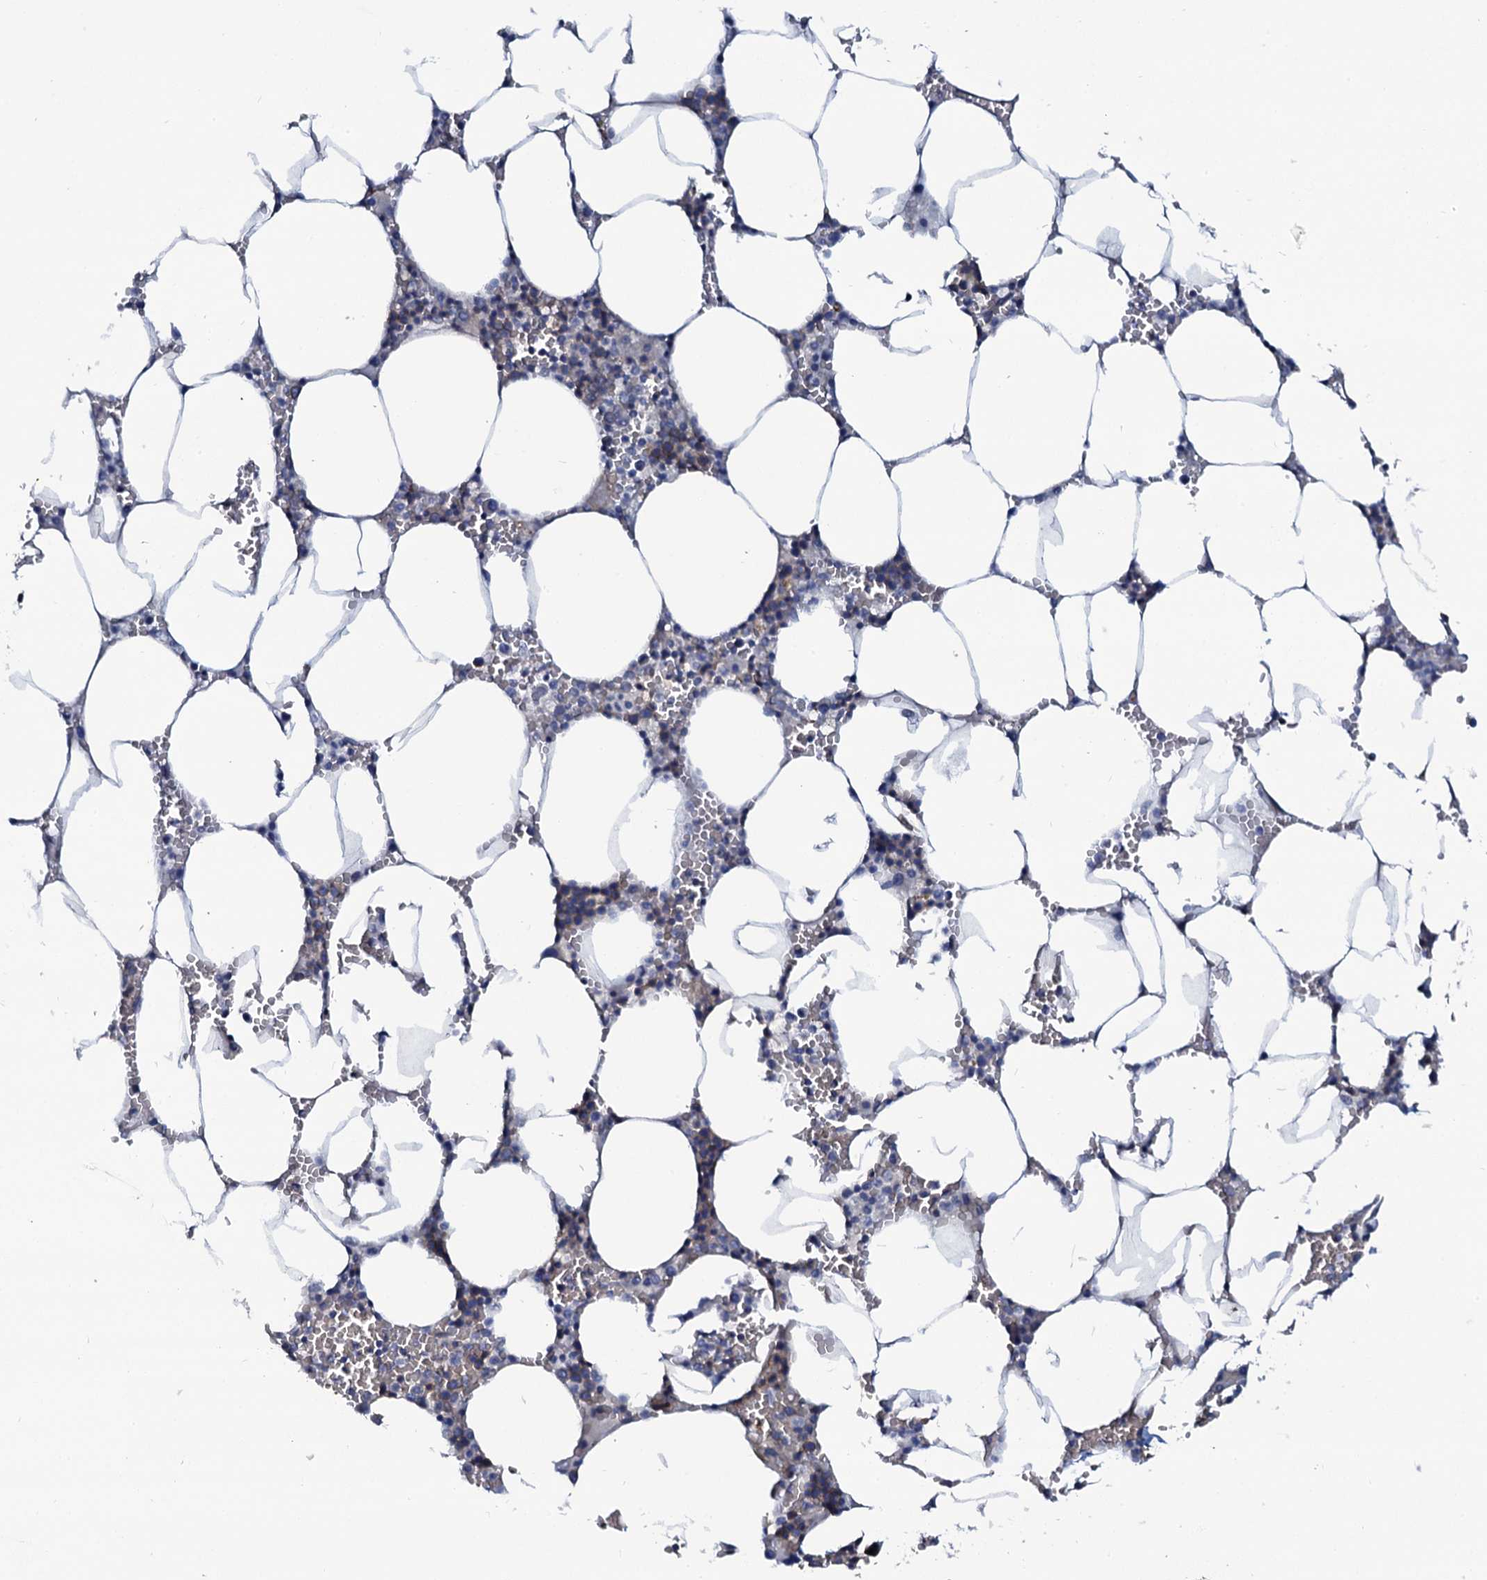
{"staining": {"intensity": "moderate", "quantity": "<25%", "location": "cytoplasmic/membranous"}, "tissue": "bone marrow", "cell_type": "Hematopoietic cells", "image_type": "normal", "snomed": [{"axis": "morphology", "description": "Normal tissue, NOS"}, {"axis": "topography", "description": "Bone marrow"}], "caption": "Approximately <25% of hematopoietic cells in unremarkable bone marrow demonstrate moderate cytoplasmic/membranous protein positivity as visualized by brown immunohistochemical staining.", "gene": "C10orf88", "patient": {"sex": "male", "age": 70}}